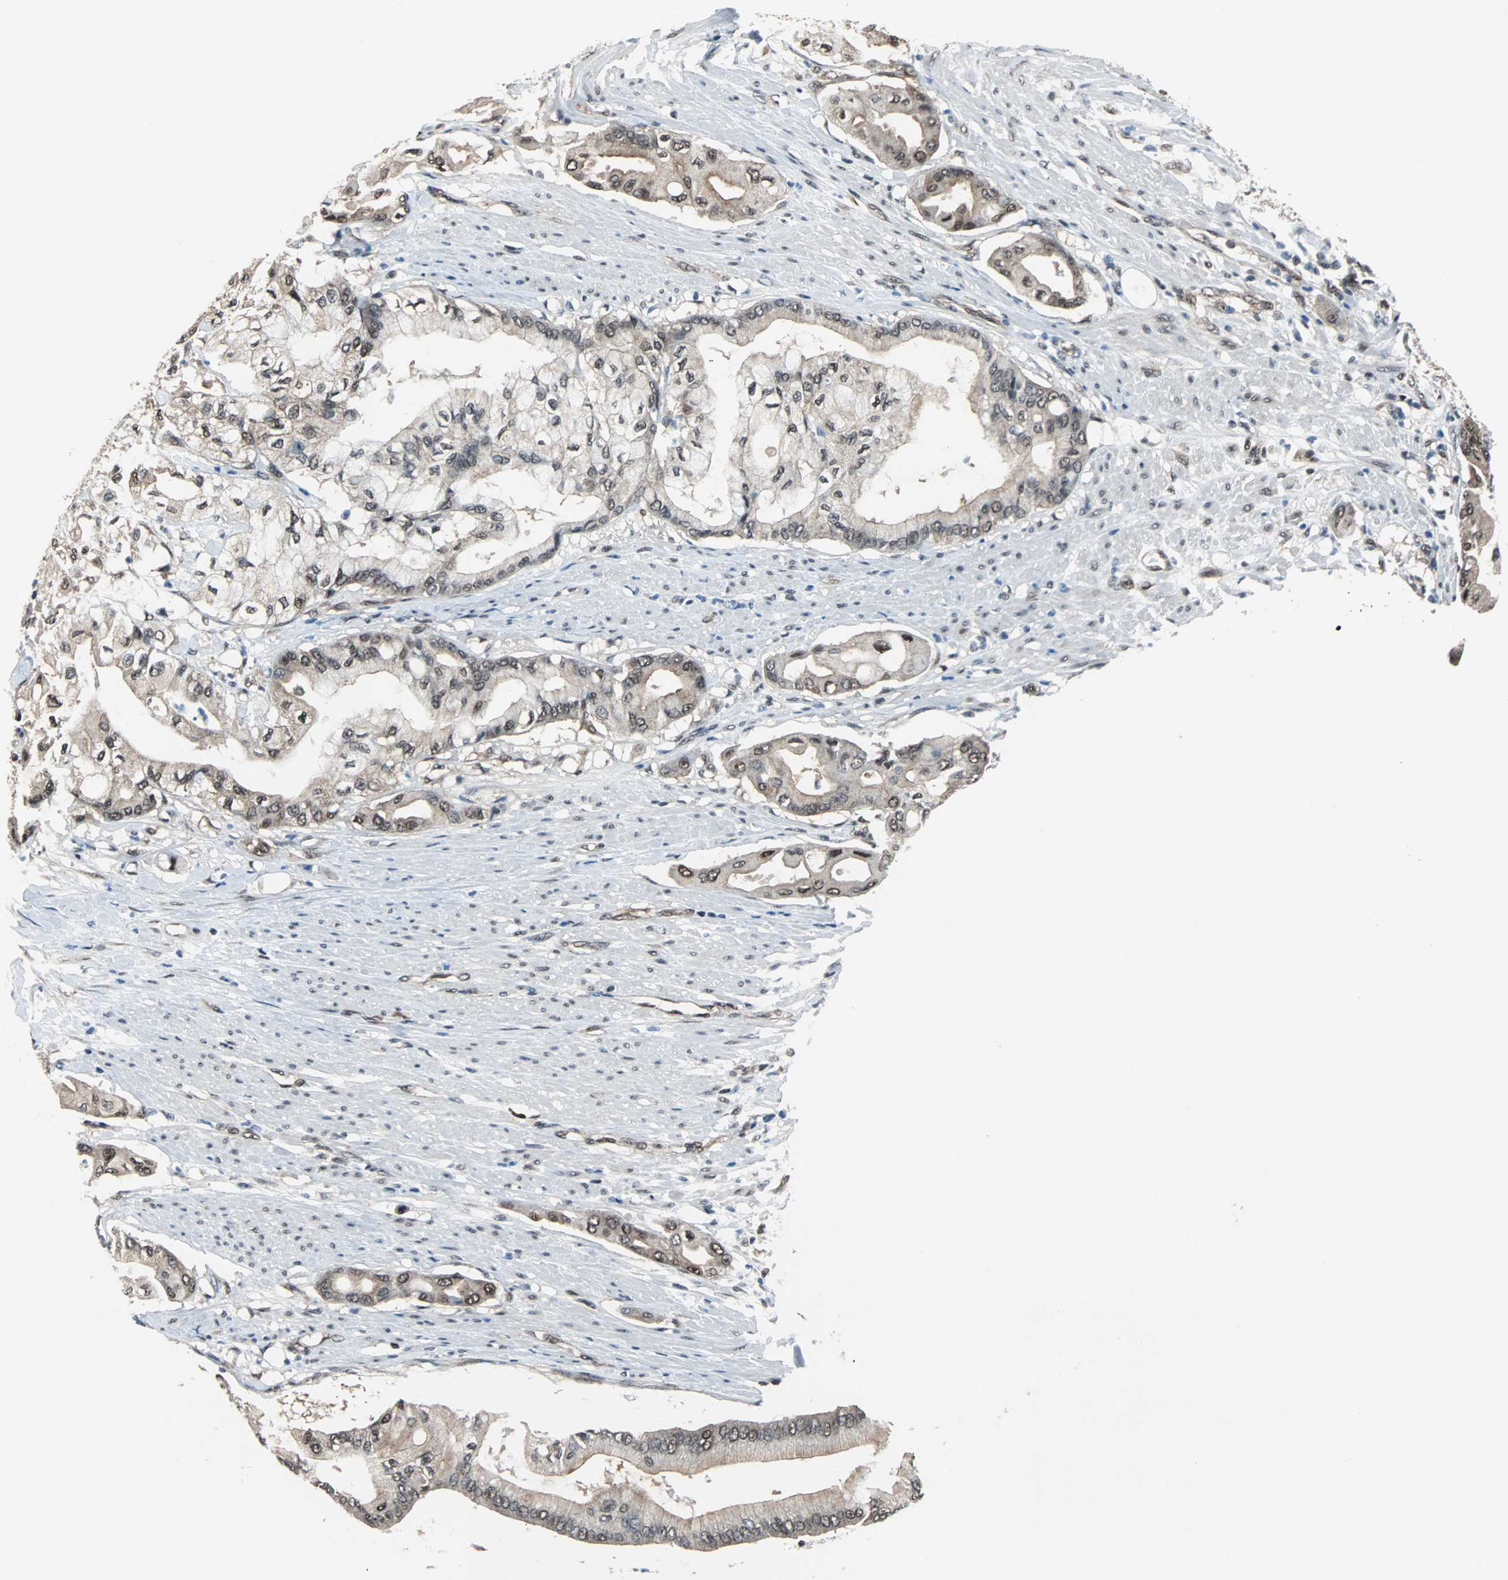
{"staining": {"intensity": "moderate", "quantity": ">75%", "location": "cytoplasmic/membranous,nuclear"}, "tissue": "pancreatic cancer", "cell_type": "Tumor cells", "image_type": "cancer", "snomed": [{"axis": "morphology", "description": "Adenocarcinoma, NOS"}, {"axis": "morphology", "description": "Adenocarcinoma, metastatic, NOS"}, {"axis": "topography", "description": "Lymph node"}, {"axis": "topography", "description": "Pancreas"}, {"axis": "topography", "description": "Duodenum"}], "caption": "The immunohistochemical stain labels moderate cytoplasmic/membranous and nuclear expression in tumor cells of metastatic adenocarcinoma (pancreatic) tissue. Immunohistochemistry stains the protein in brown and the nuclei are stained blue.", "gene": "VCP", "patient": {"sex": "female", "age": 64}}